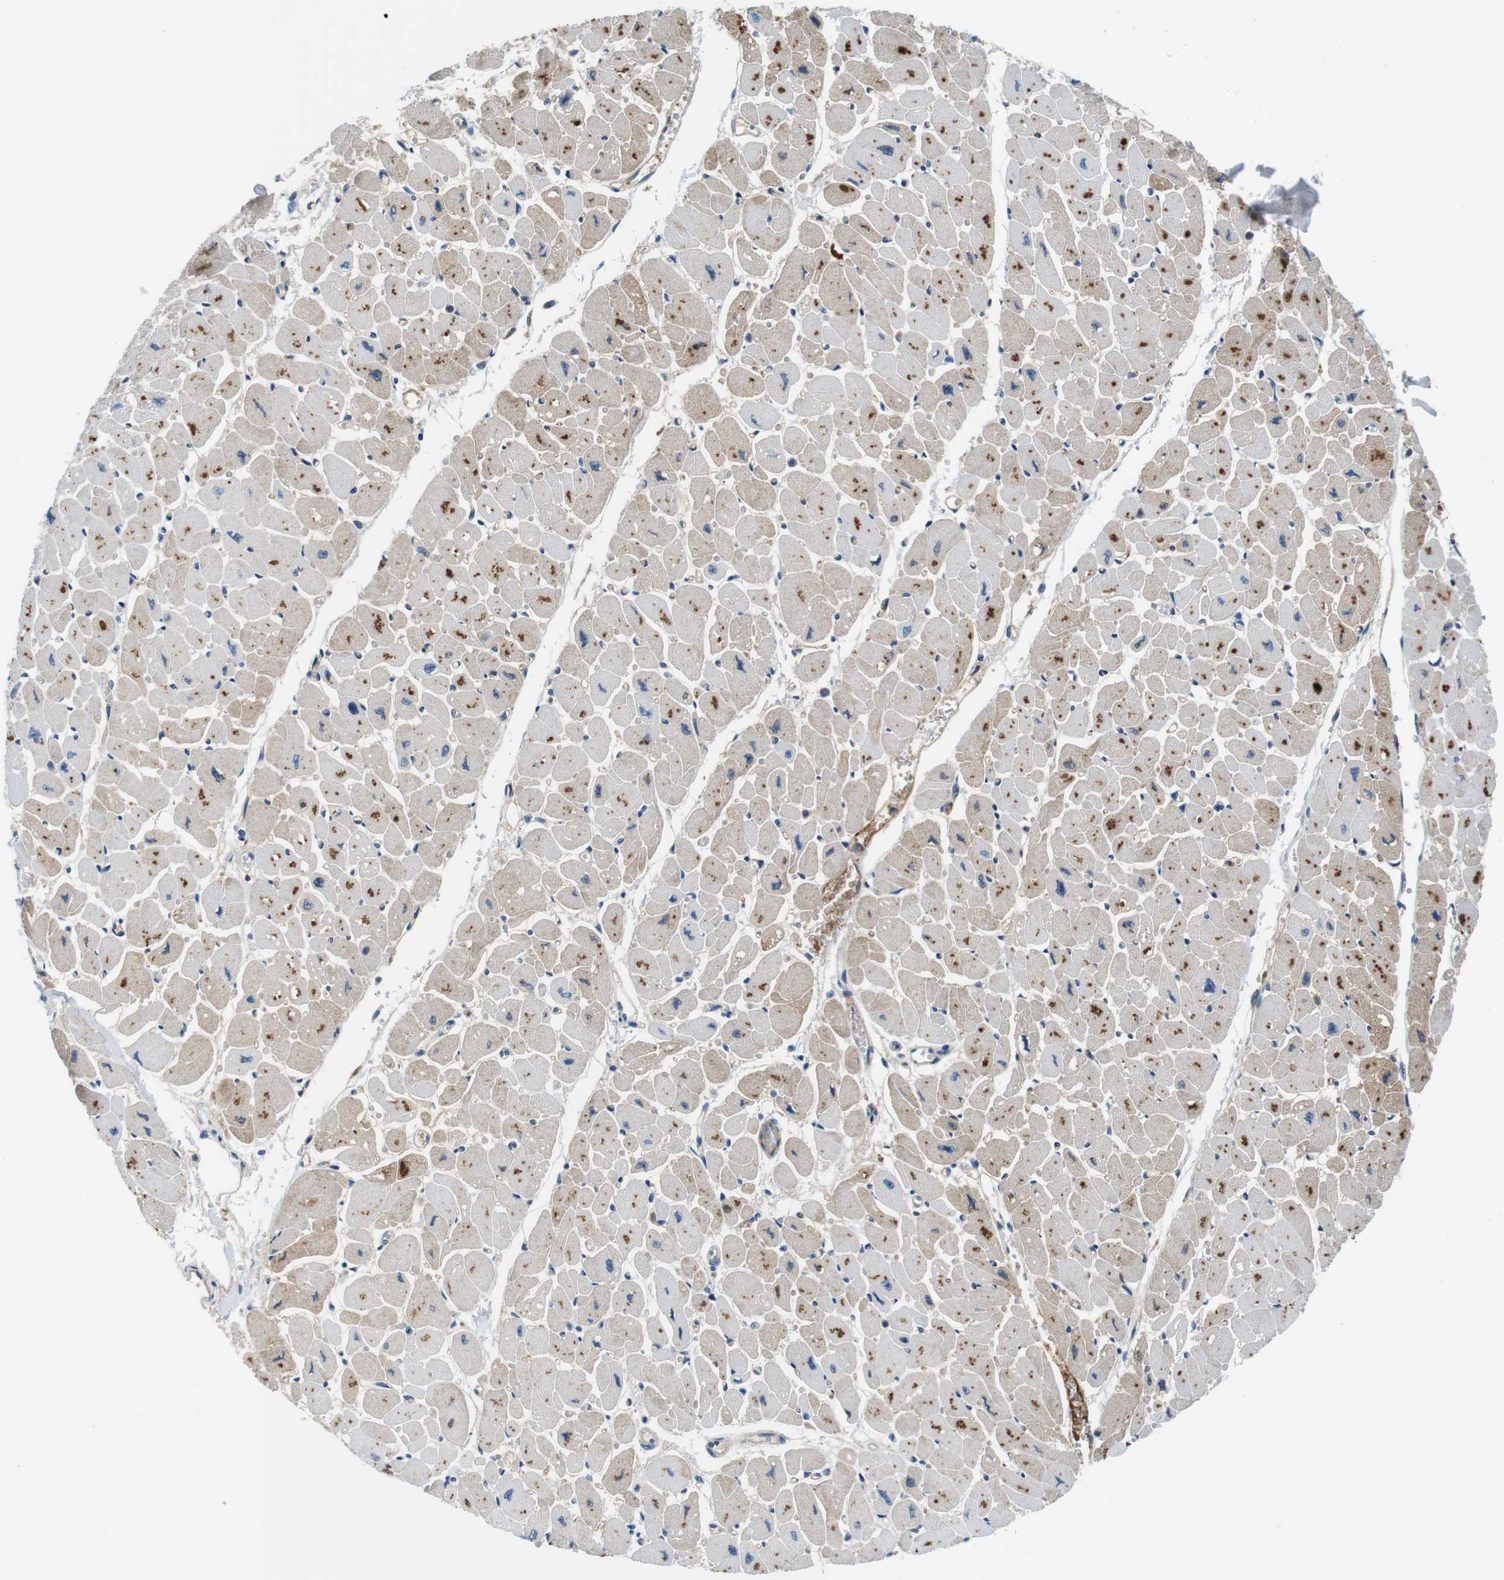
{"staining": {"intensity": "moderate", "quantity": ">75%", "location": "cytoplasmic/membranous"}, "tissue": "heart muscle", "cell_type": "Cardiomyocytes", "image_type": "normal", "snomed": [{"axis": "morphology", "description": "Normal tissue, NOS"}, {"axis": "topography", "description": "Heart"}], "caption": "Immunohistochemical staining of unremarkable heart muscle reveals >75% levels of moderate cytoplasmic/membranous protein staining in approximately >75% of cardiomyocytes.", "gene": "IGHD", "patient": {"sex": "female", "age": 54}}